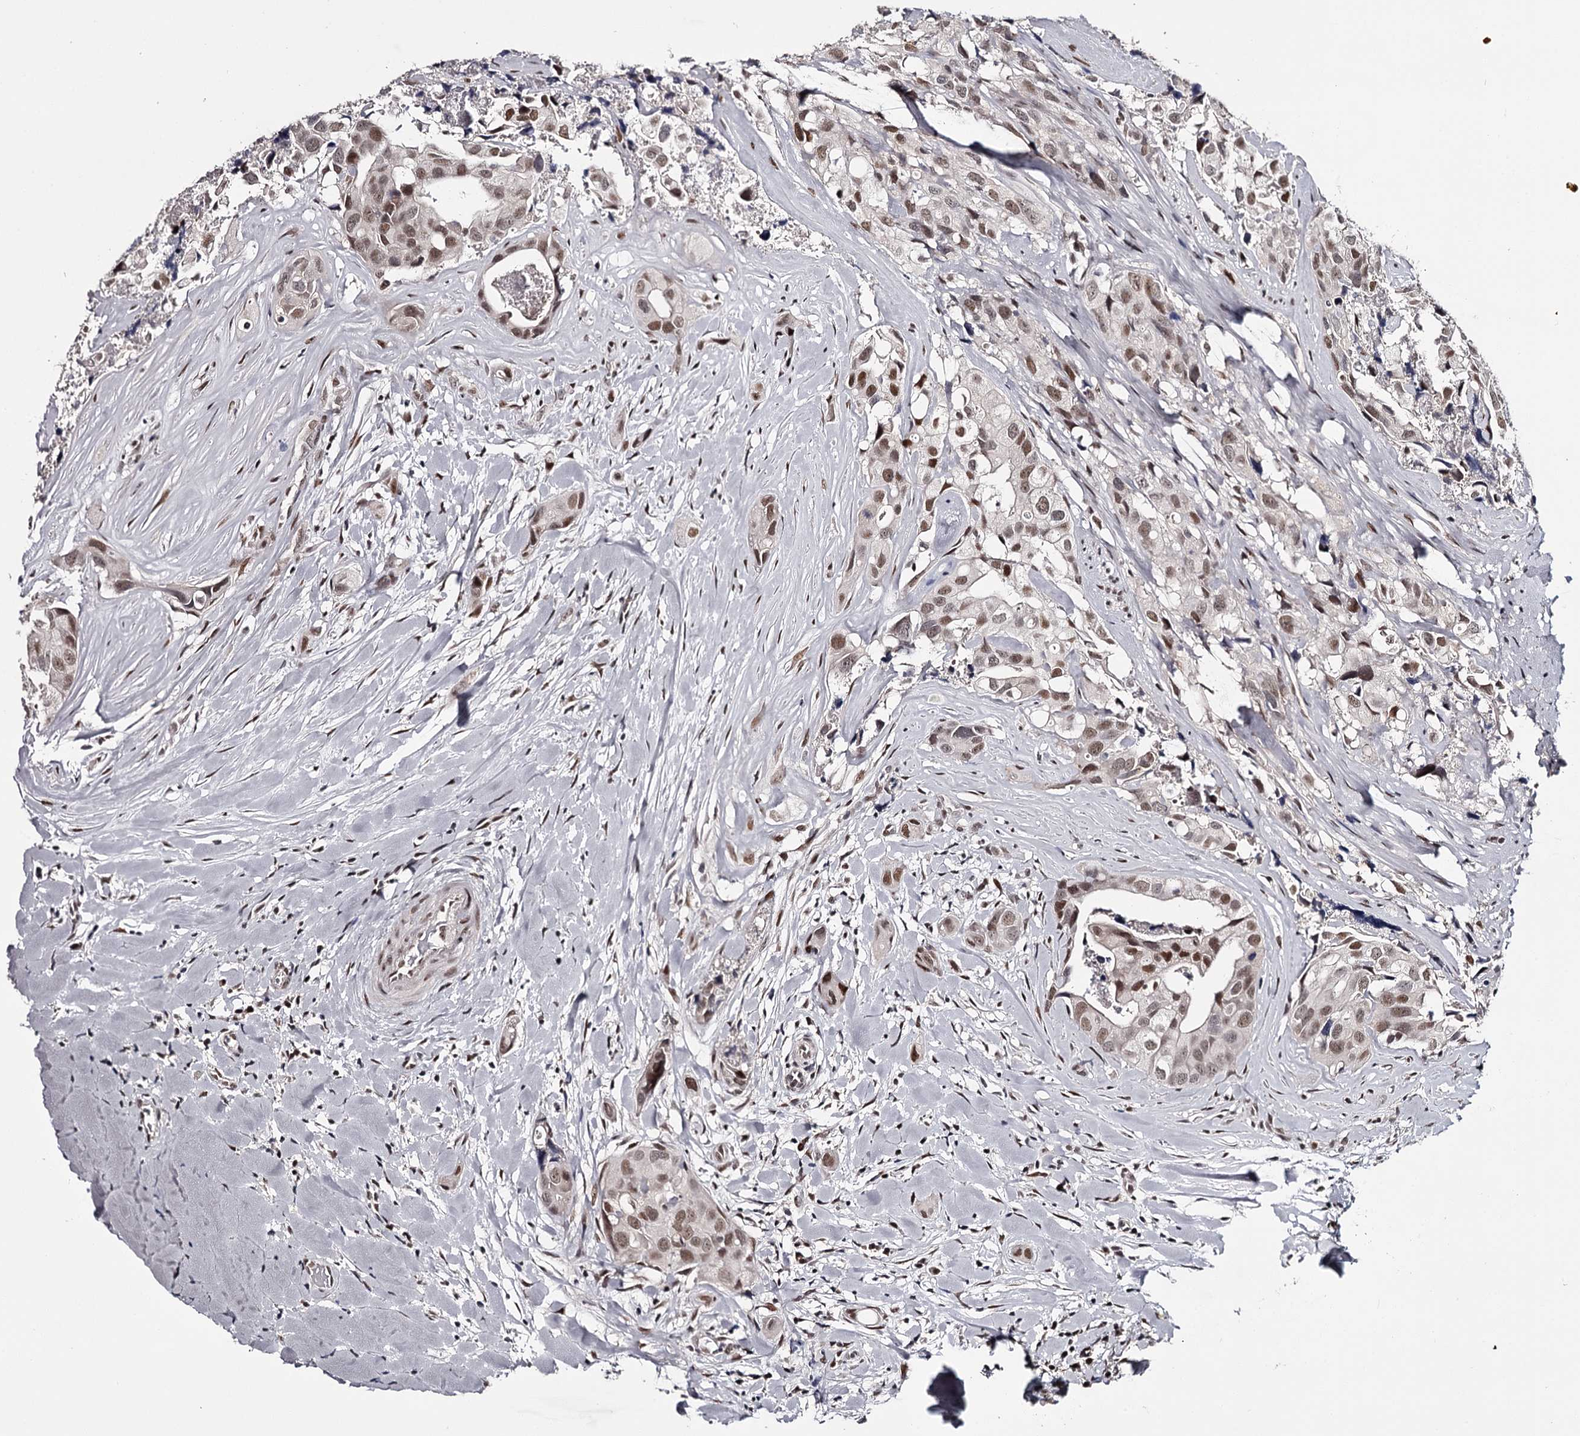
{"staining": {"intensity": "moderate", "quantity": ">75%", "location": "nuclear"}, "tissue": "head and neck cancer", "cell_type": "Tumor cells", "image_type": "cancer", "snomed": [{"axis": "morphology", "description": "Adenocarcinoma, NOS"}, {"axis": "morphology", "description": "Adenocarcinoma, metastatic, NOS"}, {"axis": "topography", "description": "Head-Neck"}], "caption": "Immunohistochemical staining of human head and neck cancer demonstrates medium levels of moderate nuclear protein positivity in about >75% of tumor cells.", "gene": "TTC33", "patient": {"sex": "male", "age": 75}}